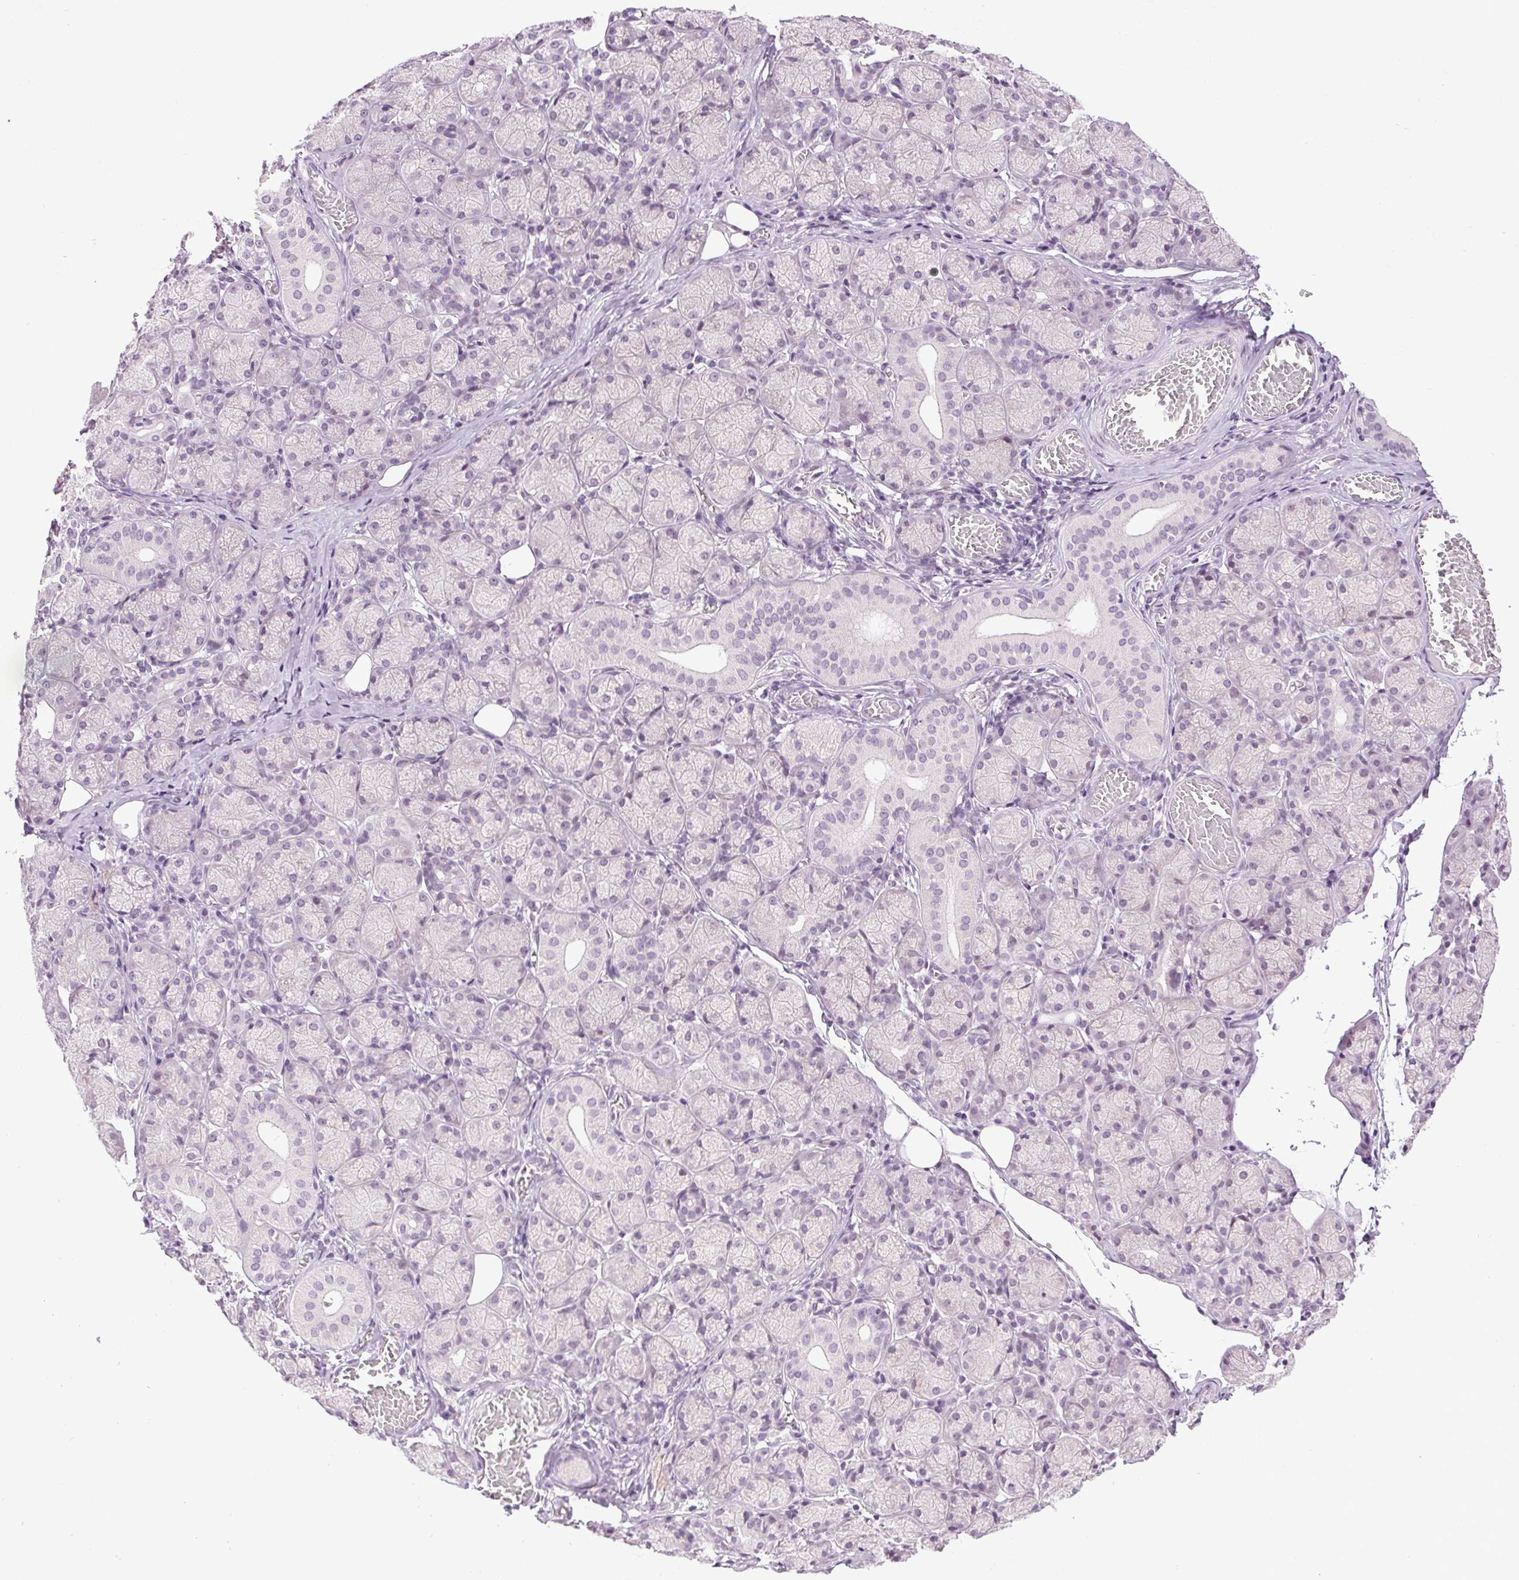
{"staining": {"intensity": "negative", "quantity": "none", "location": "none"}, "tissue": "salivary gland", "cell_type": "Glandular cells", "image_type": "normal", "snomed": [{"axis": "morphology", "description": "Normal tissue, NOS"}, {"axis": "topography", "description": "Salivary gland"}, {"axis": "topography", "description": "Peripheral nerve tissue"}], "caption": "Immunohistochemistry image of normal salivary gland: human salivary gland stained with DAB exhibits no significant protein expression in glandular cells.", "gene": "SMIM13", "patient": {"sex": "female", "age": 24}}